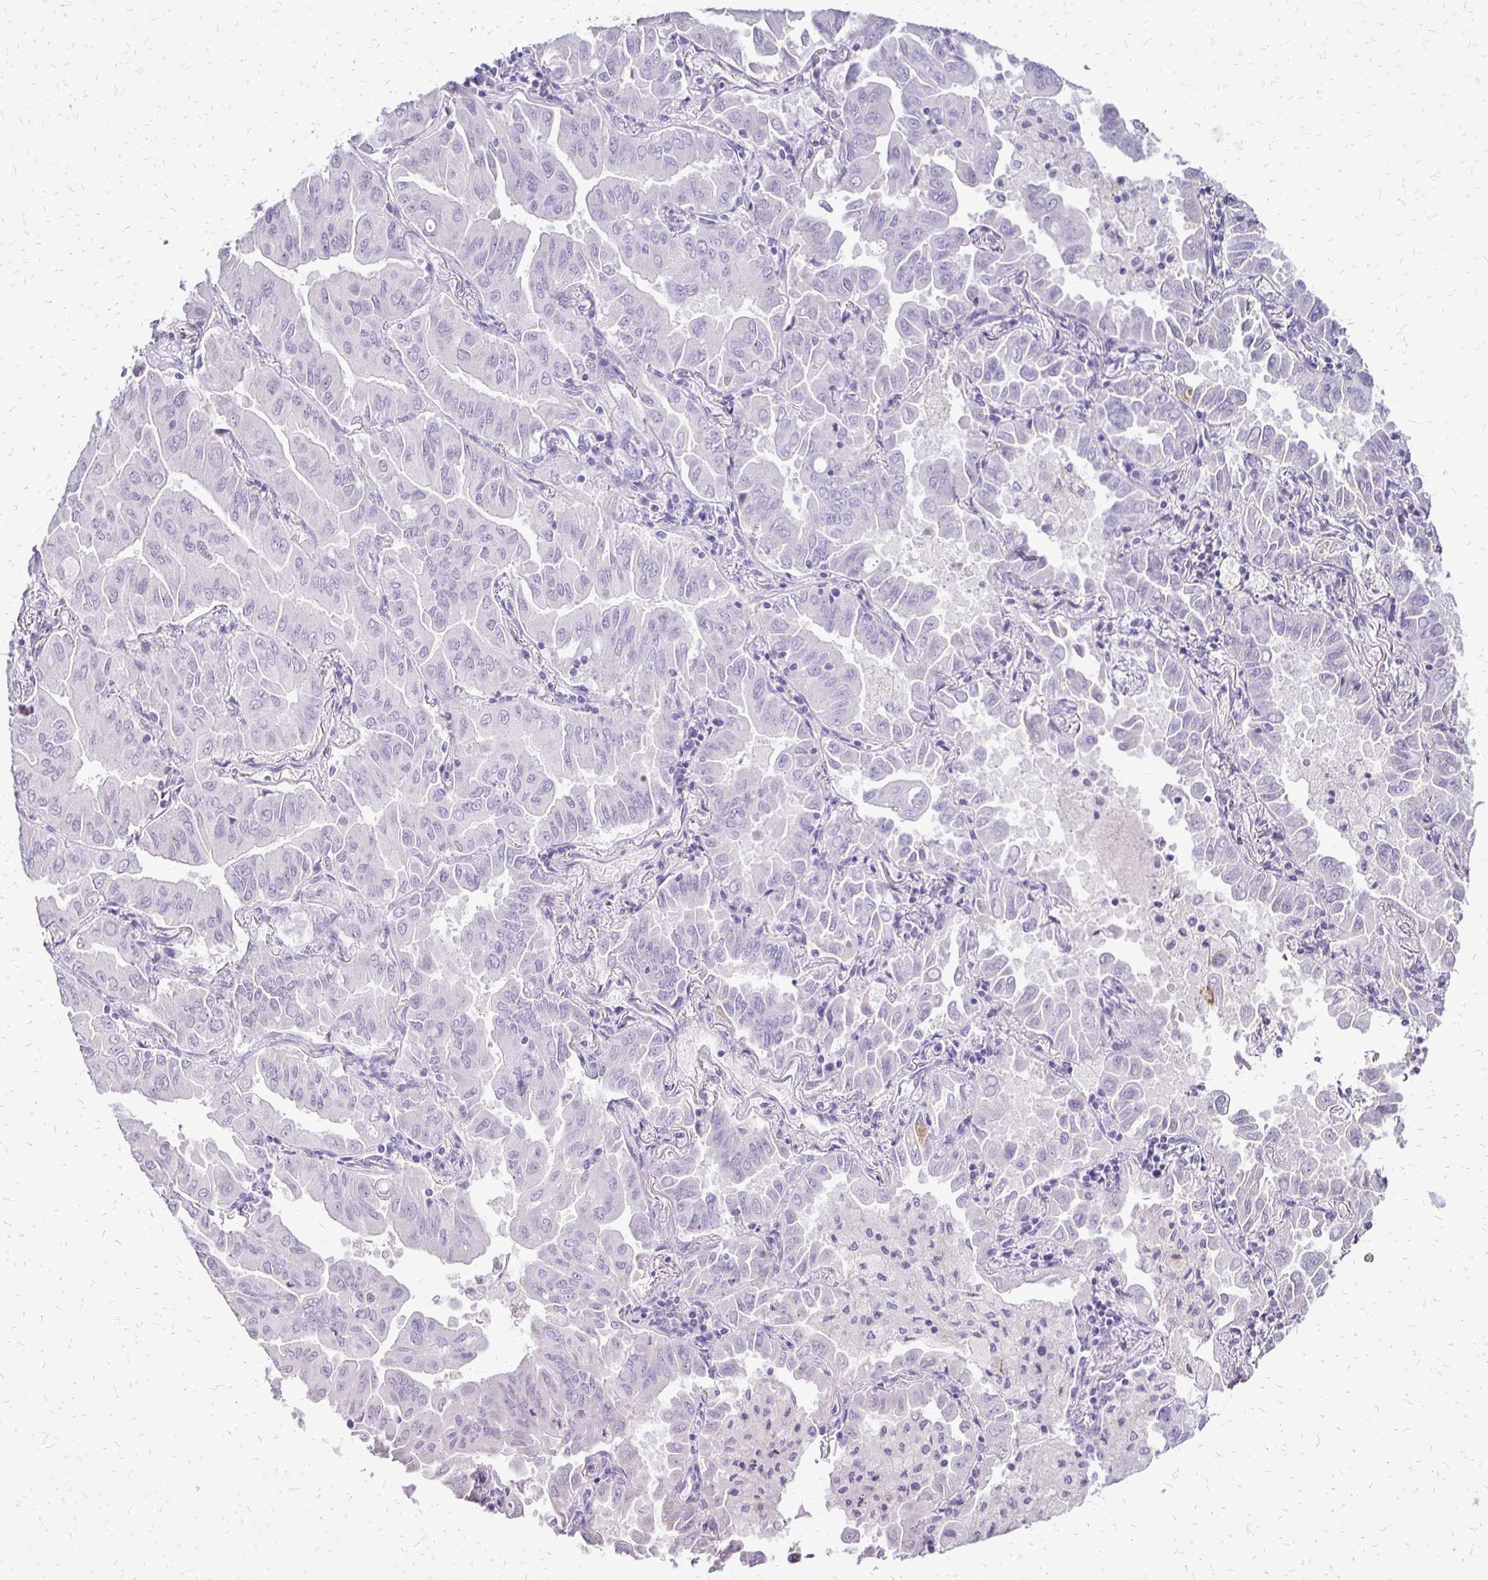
{"staining": {"intensity": "negative", "quantity": "none", "location": "none"}, "tissue": "lung cancer", "cell_type": "Tumor cells", "image_type": "cancer", "snomed": [{"axis": "morphology", "description": "Adenocarcinoma, NOS"}, {"axis": "topography", "description": "Lung"}], "caption": "There is no significant expression in tumor cells of lung cancer (adenocarcinoma).", "gene": "ALPG", "patient": {"sex": "male", "age": 64}}